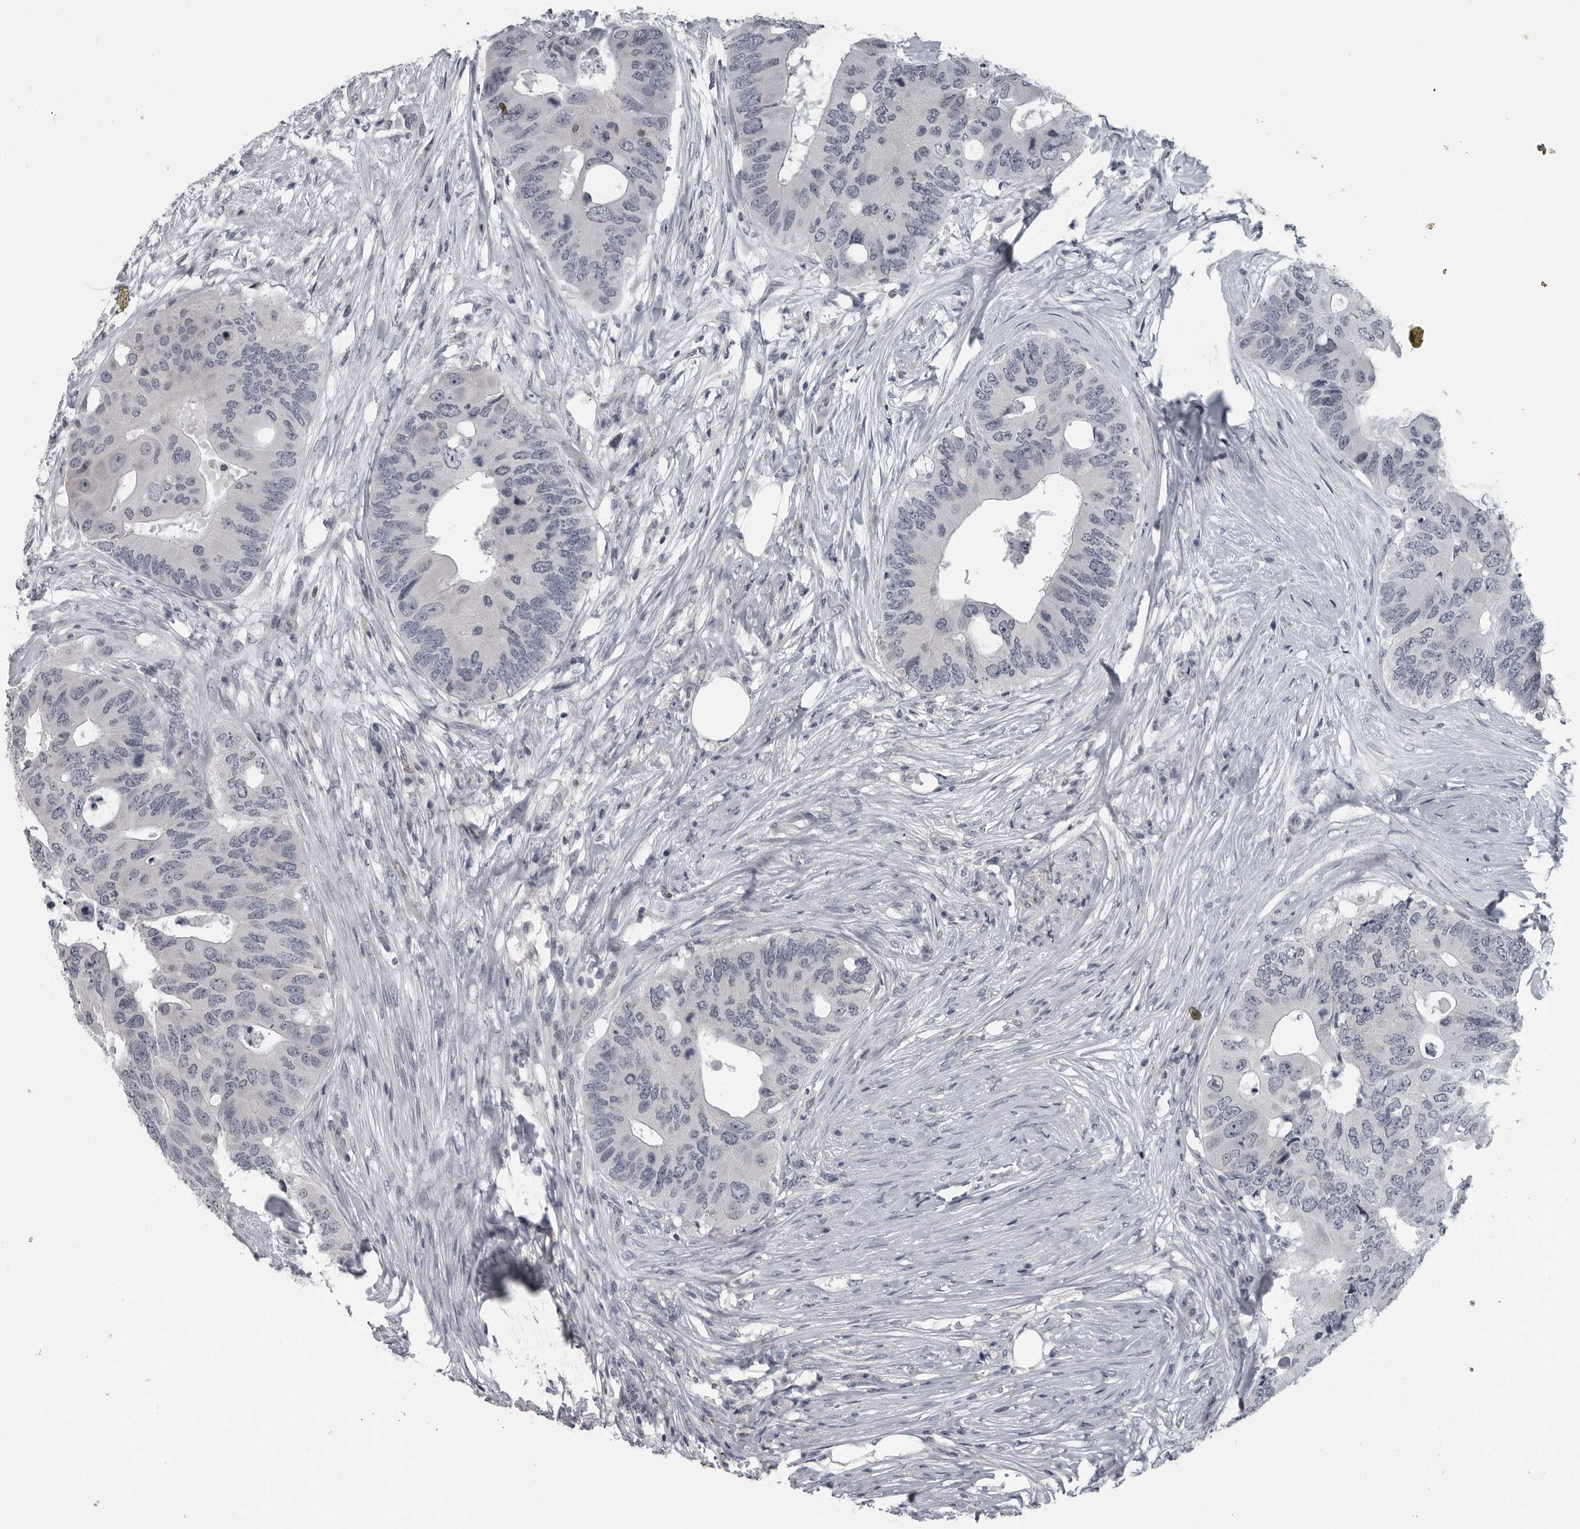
{"staining": {"intensity": "negative", "quantity": "none", "location": "none"}, "tissue": "colorectal cancer", "cell_type": "Tumor cells", "image_type": "cancer", "snomed": [{"axis": "morphology", "description": "Adenocarcinoma, NOS"}, {"axis": "topography", "description": "Colon"}], "caption": "Protein analysis of colorectal cancer shows no significant staining in tumor cells.", "gene": "LYSMD1", "patient": {"sex": "male", "age": 71}}